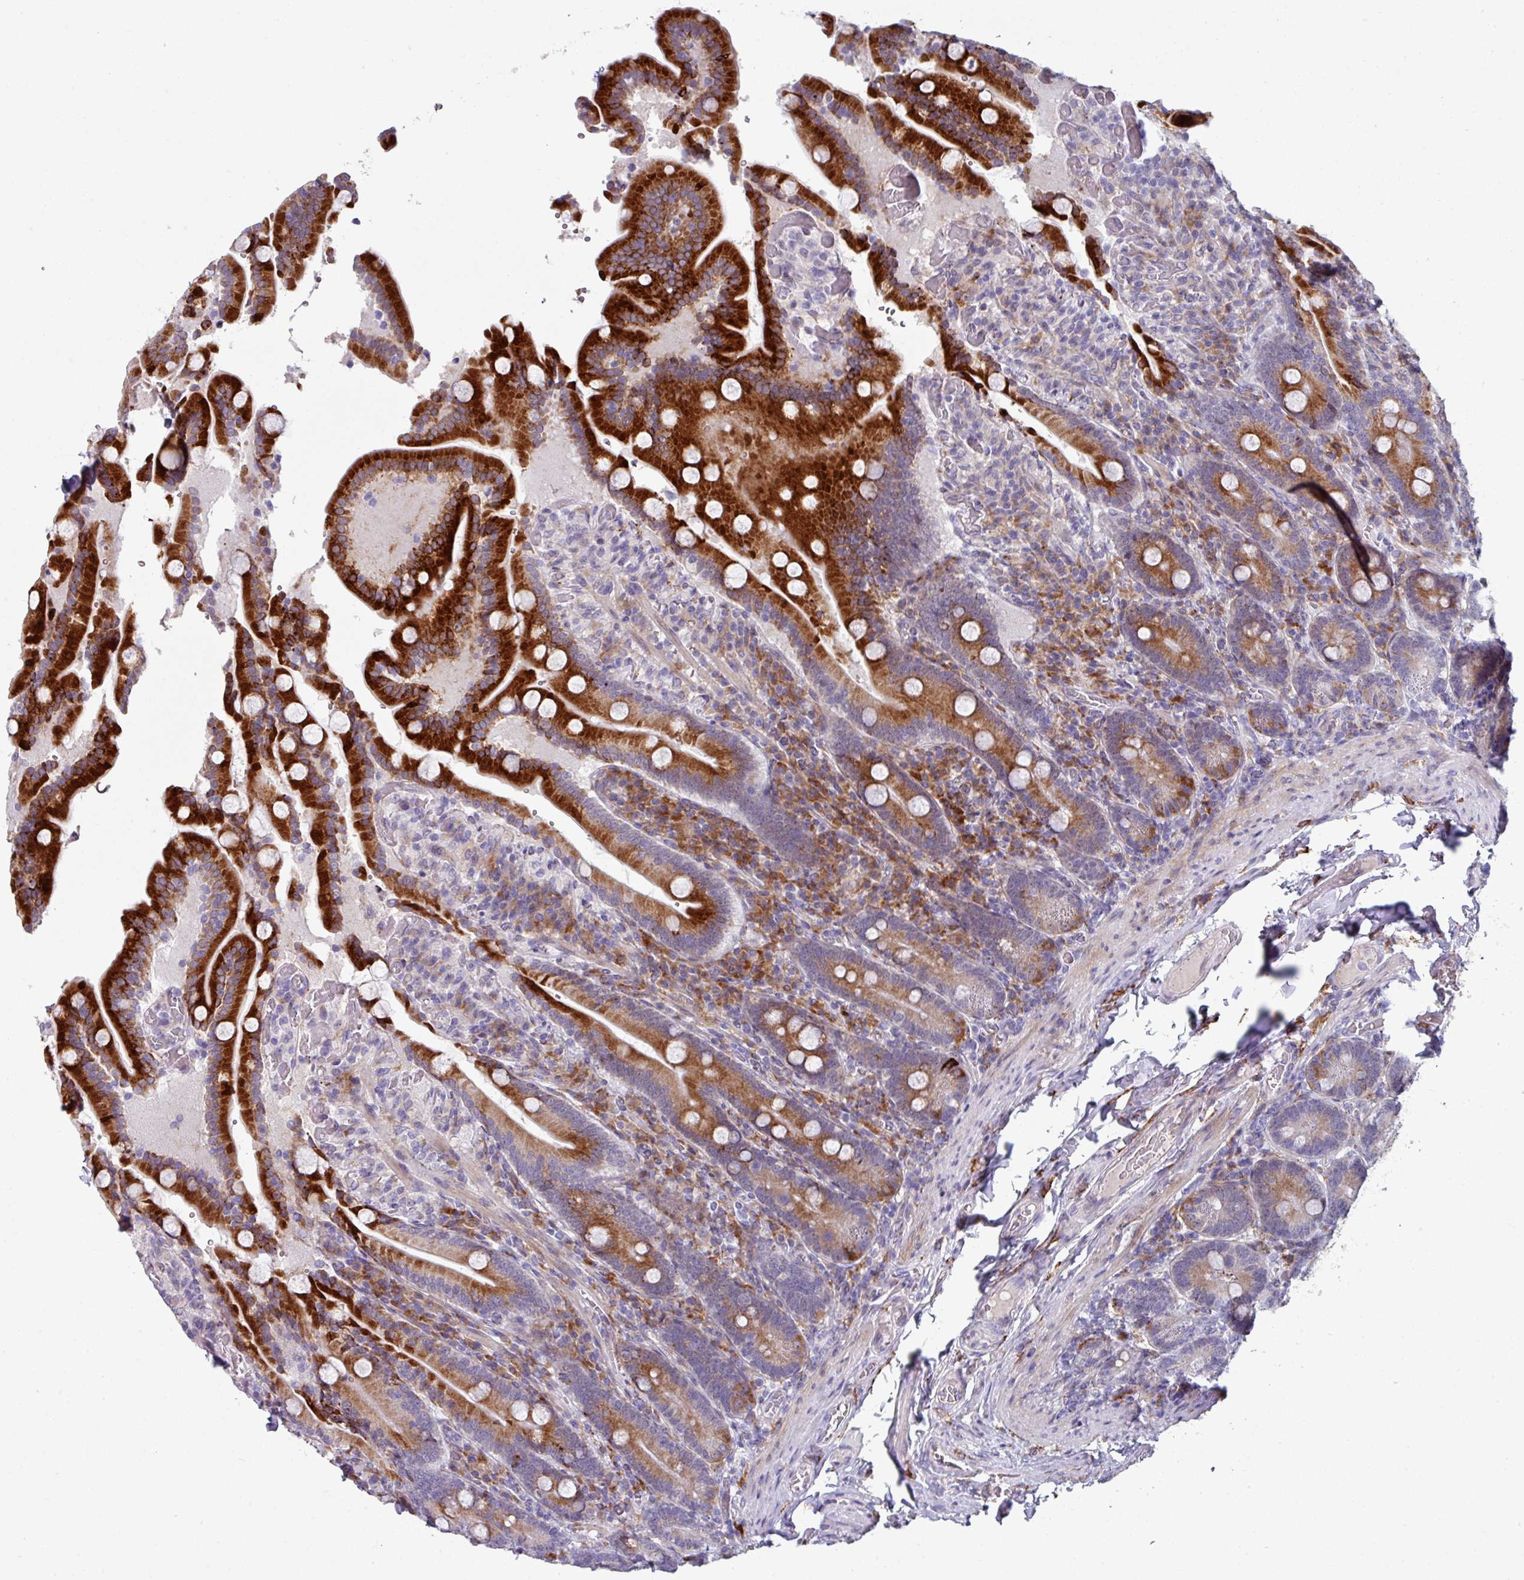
{"staining": {"intensity": "strong", "quantity": ">75%", "location": "cytoplasmic/membranous"}, "tissue": "duodenum", "cell_type": "Glandular cells", "image_type": "normal", "snomed": [{"axis": "morphology", "description": "Normal tissue, NOS"}, {"axis": "topography", "description": "Duodenum"}], "caption": "This is a histology image of immunohistochemistry (IHC) staining of unremarkable duodenum, which shows strong expression in the cytoplasmic/membranous of glandular cells.", "gene": "BMS1", "patient": {"sex": "female", "age": 62}}